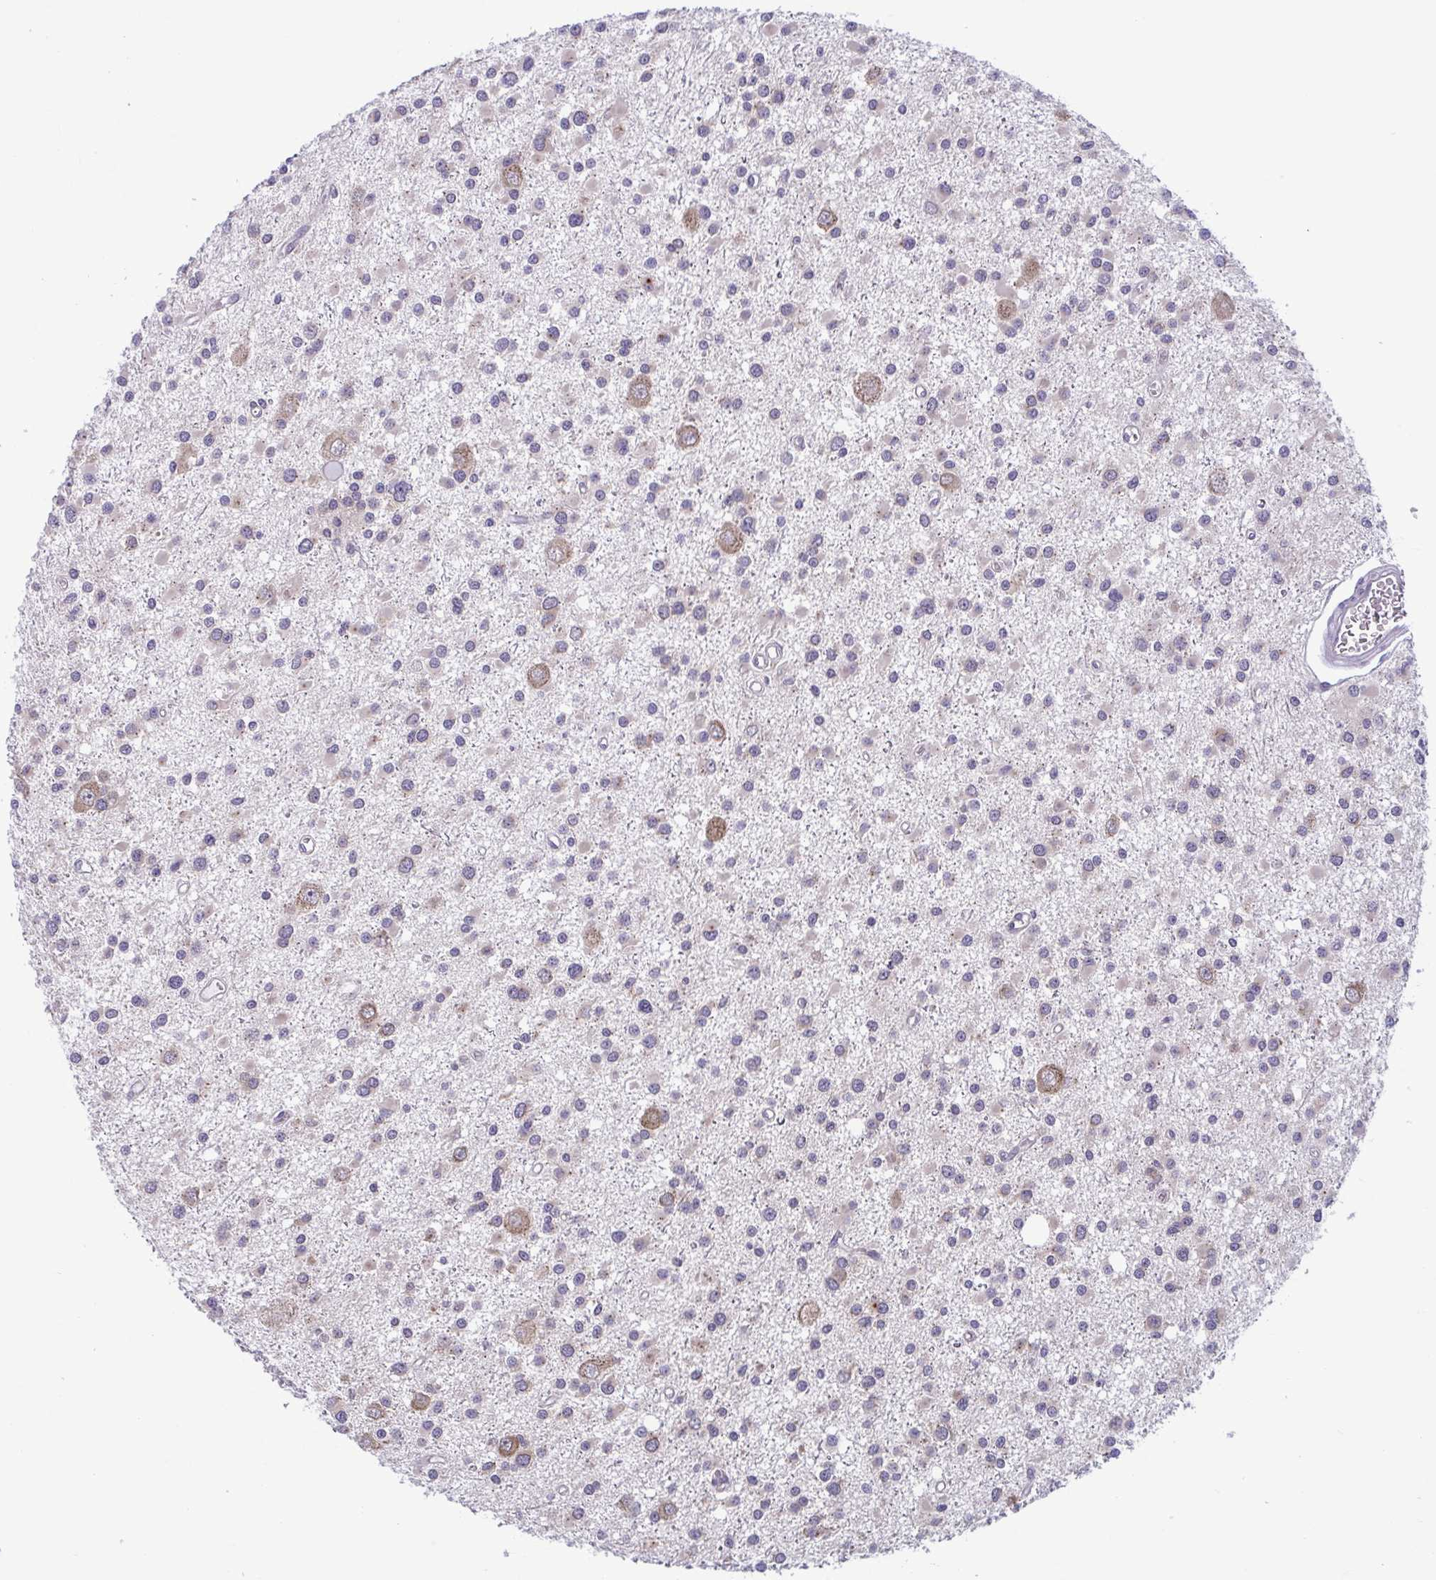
{"staining": {"intensity": "weak", "quantity": "<25%", "location": "cytoplasmic/membranous"}, "tissue": "glioma", "cell_type": "Tumor cells", "image_type": "cancer", "snomed": [{"axis": "morphology", "description": "Glioma, malignant, High grade"}, {"axis": "topography", "description": "Brain"}], "caption": "Human malignant glioma (high-grade) stained for a protein using IHC displays no positivity in tumor cells.", "gene": "TMEM108", "patient": {"sex": "male", "age": 54}}